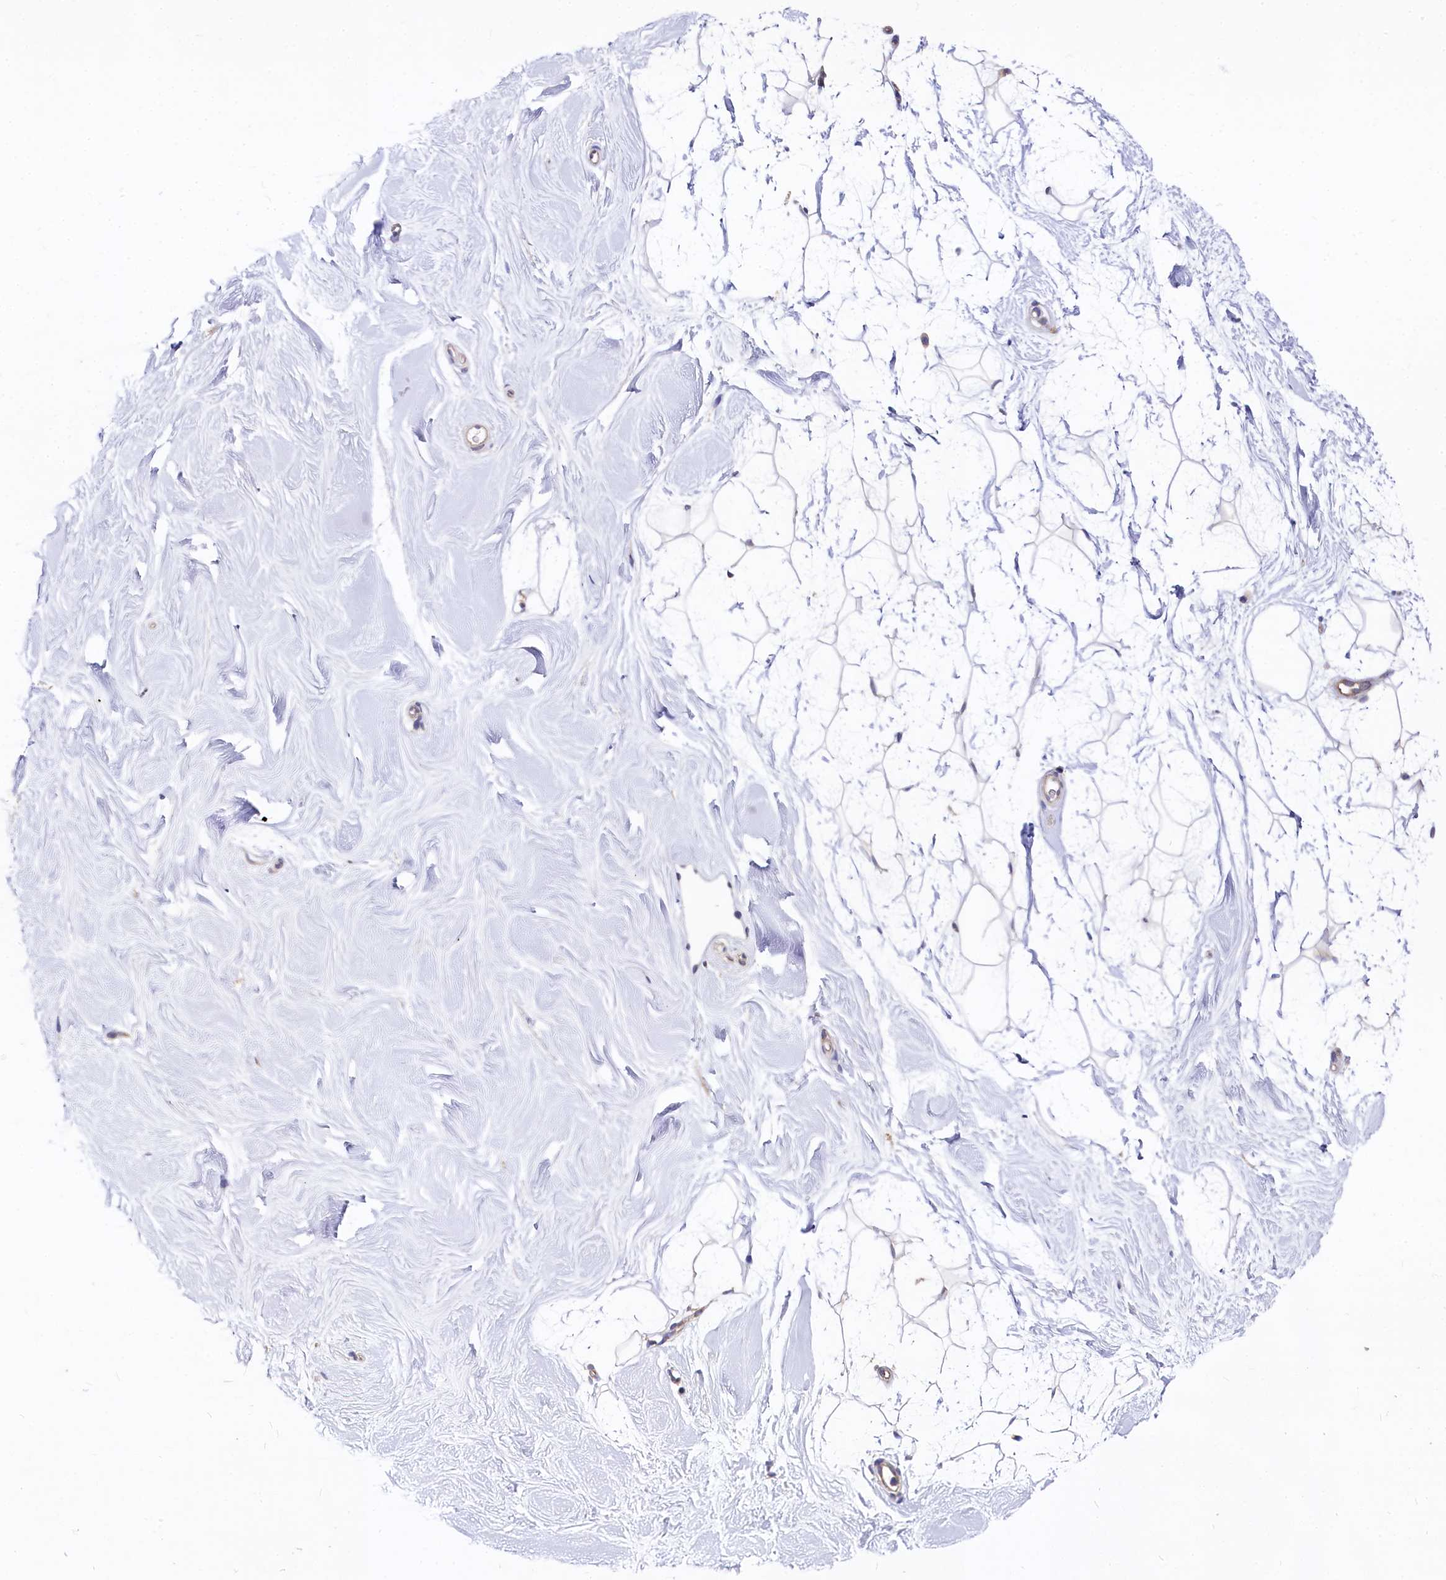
{"staining": {"intensity": "negative", "quantity": "none", "location": "none"}, "tissue": "breast", "cell_type": "Adipocytes", "image_type": "normal", "snomed": [{"axis": "morphology", "description": "Normal tissue, NOS"}, {"axis": "topography", "description": "Breast"}], "caption": "High magnification brightfield microscopy of unremarkable breast stained with DAB (brown) and counterstained with hematoxylin (blue): adipocytes show no significant positivity.", "gene": "EIF2B2", "patient": {"sex": "female", "age": 26}}